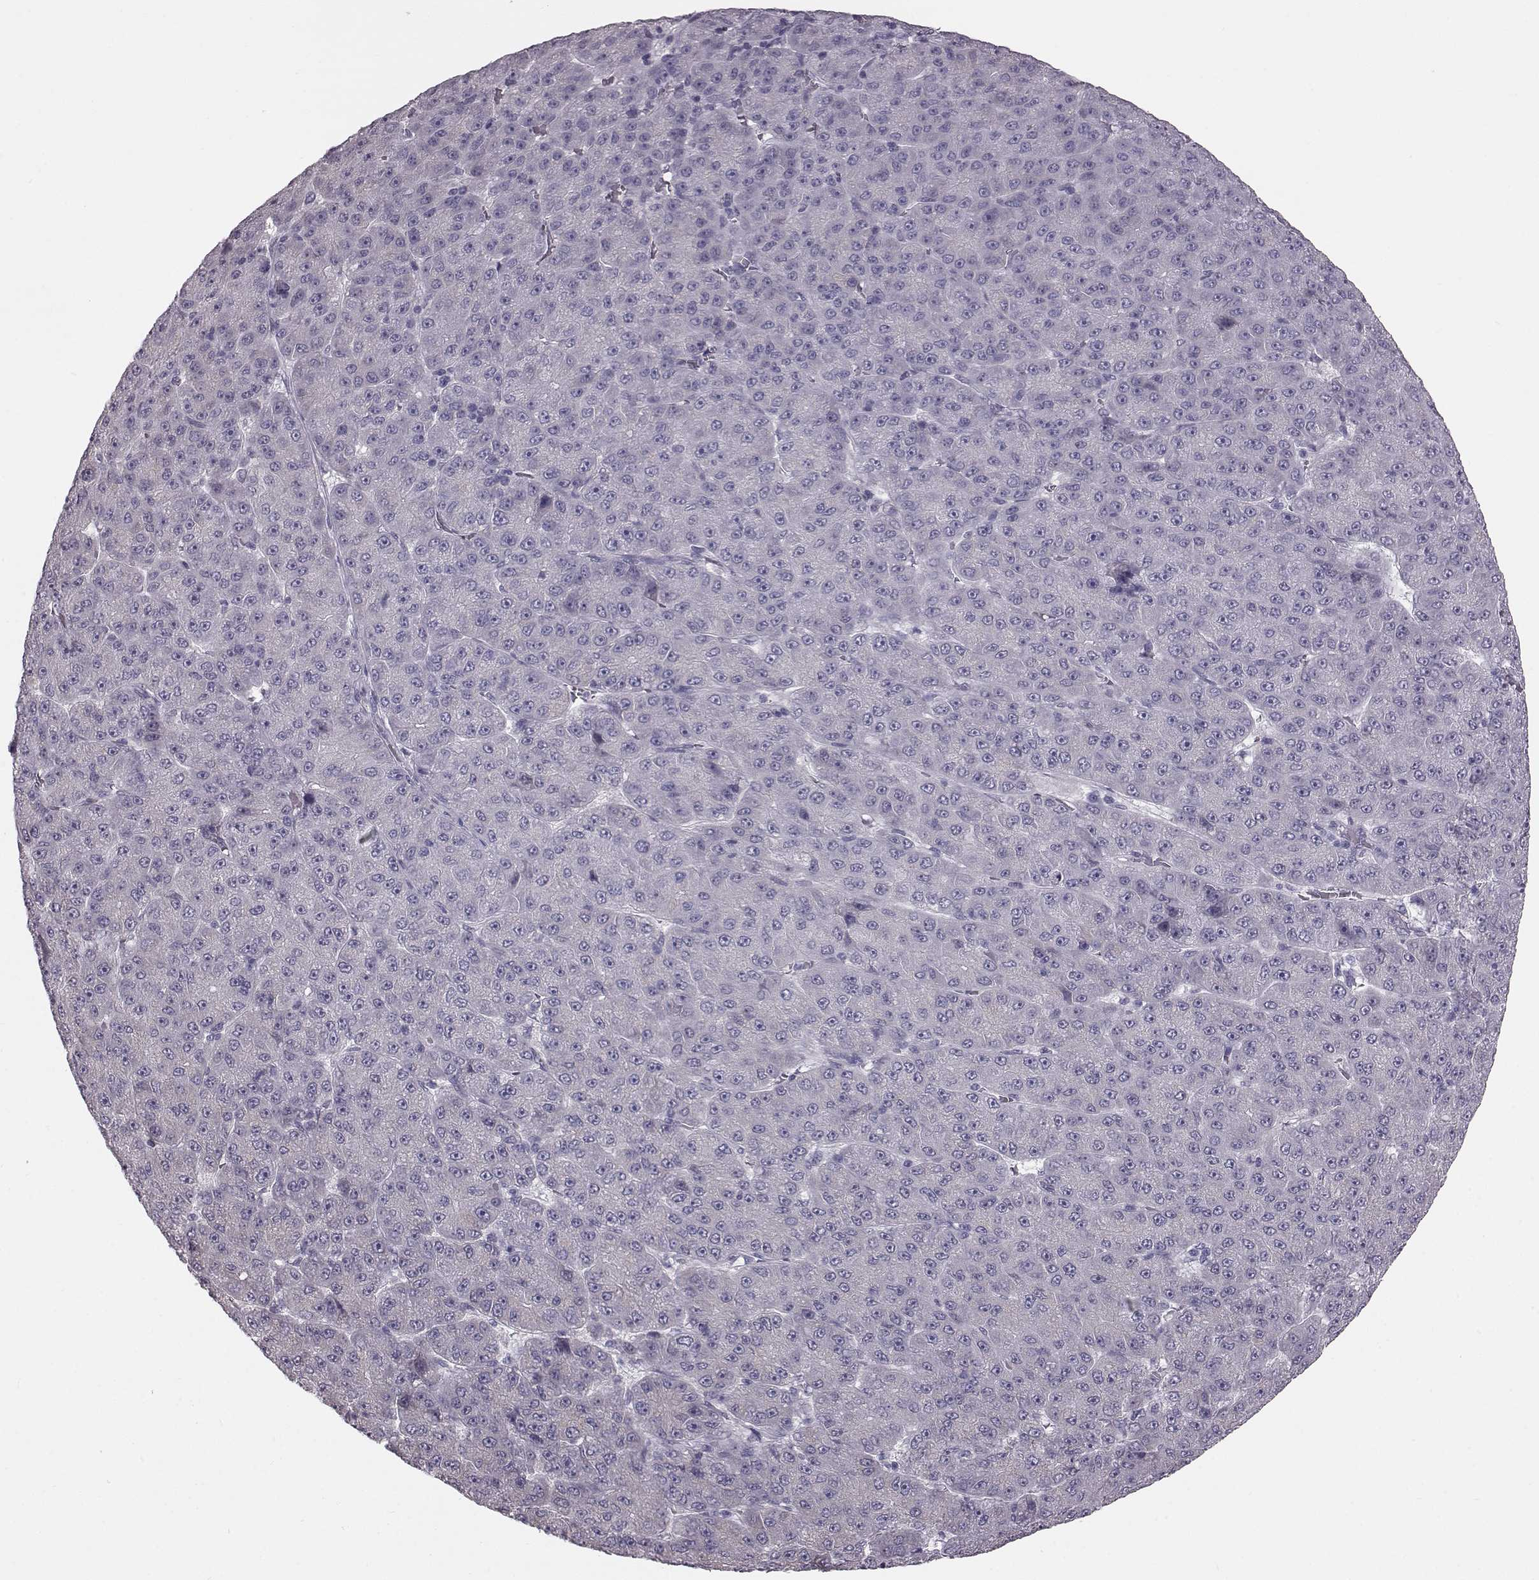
{"staining": {"intensity": "negative", "quantity": "none", "location": "none"}, "tissue": "liver cancer", "cell_type": "Tumor cells", "image_type": "cancer", "snomed": [{"axis": "morphology", "description": "Carcinoma, Hepatocellular, NOS"}, {"axis": "topography", "description": "Liver"}], "caption": "Immunohistochemistry of human liver hepatocellular carcinoma displays no expression in tumor cells.", "gene": "TCHHL1", "patient": {"sex": "male", "age": 67}}